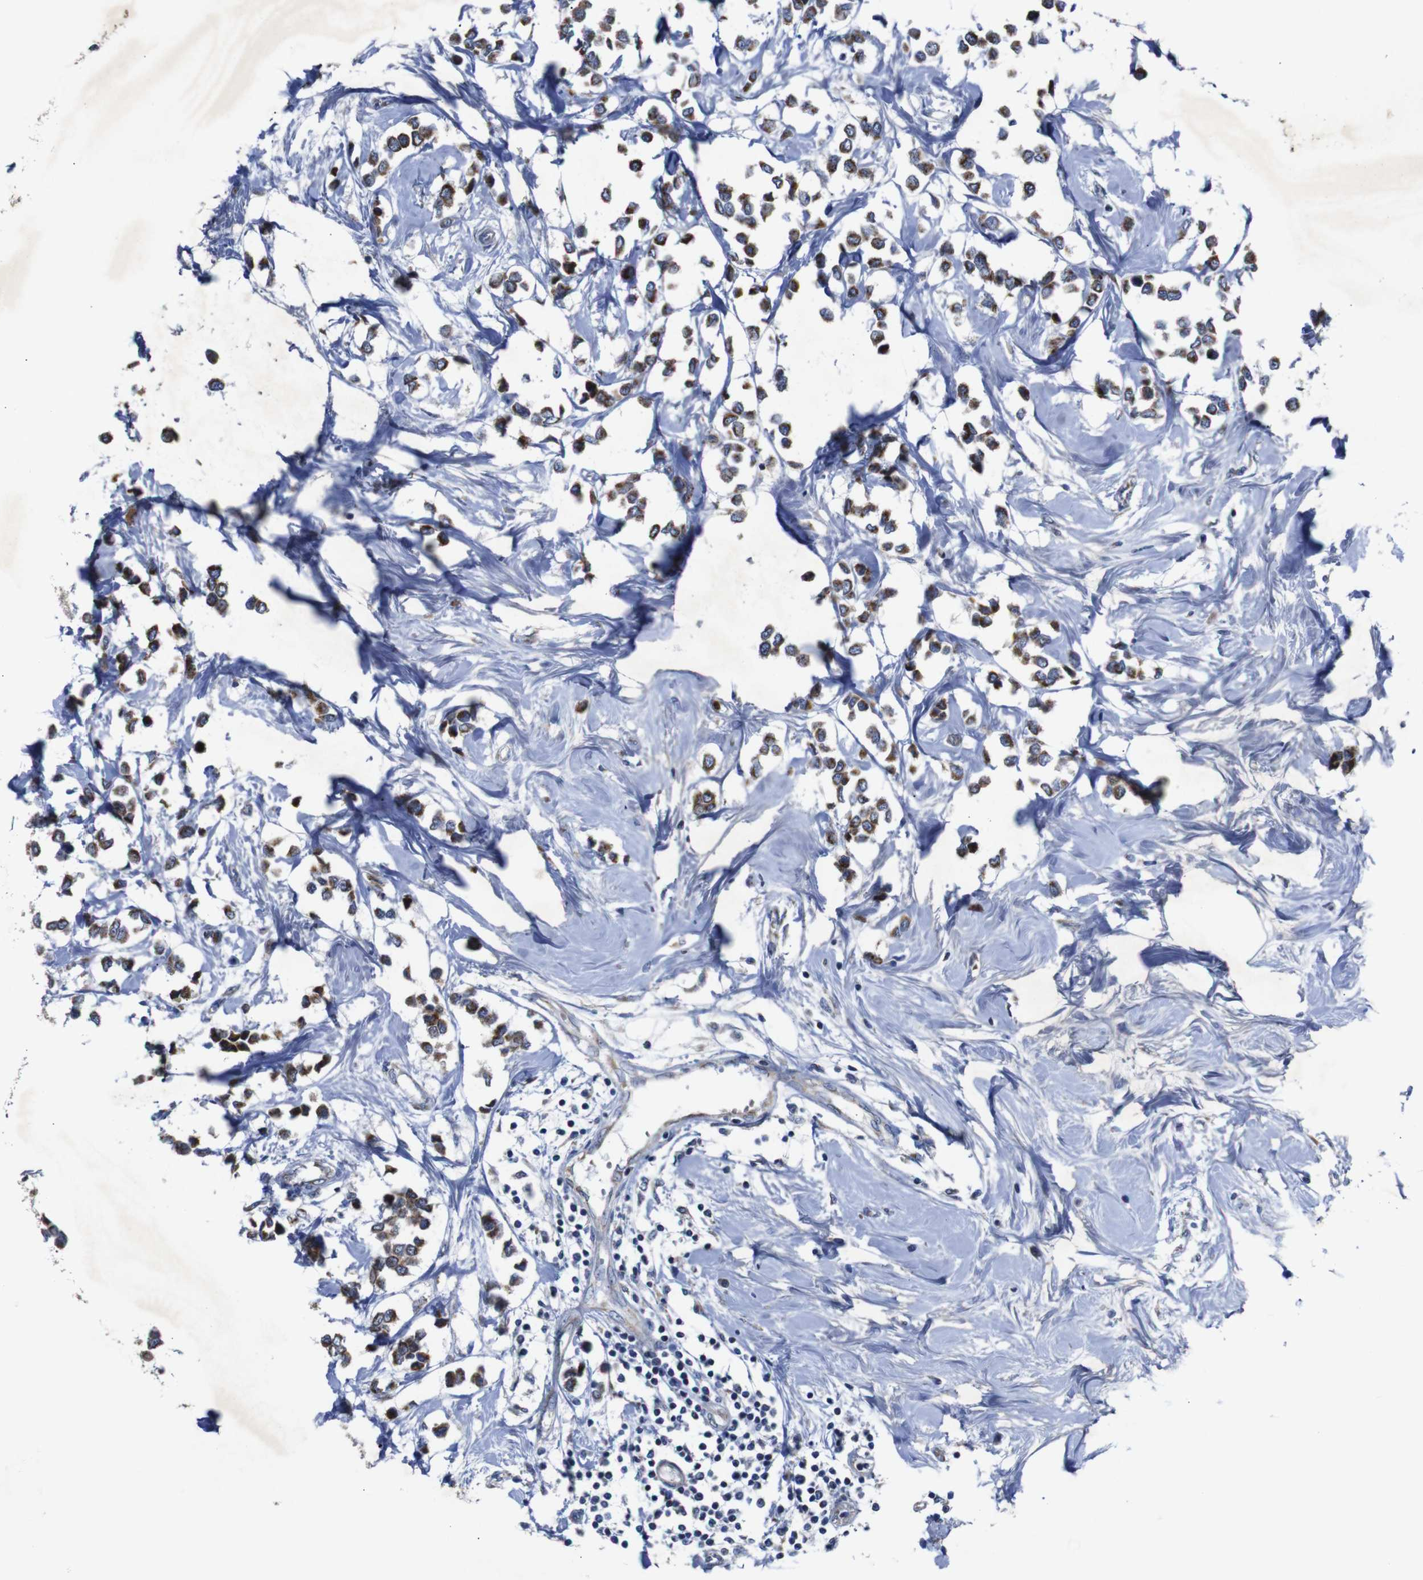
{"staining": {"intensity": "moderate", "quantity": ">75%", "location": "cytoplasmic/membranous"}, "tissue": "breast cancer", "cell_type": "Tumor cells", "image_type": "cancer", "snomed": [{"axis": "morphology", "description": "Lobular carcinoma"}, {"axis": "topography", "description": "Breast"}], "caption": "Immunohistochemical staining of human breast lobular carcinoma displays medium levels of moderate cytoplasmic/membranous positivity in about >75% of tumor cells.", "gene": "CHST10", "patient": {"sex": "female", "age": 51}}